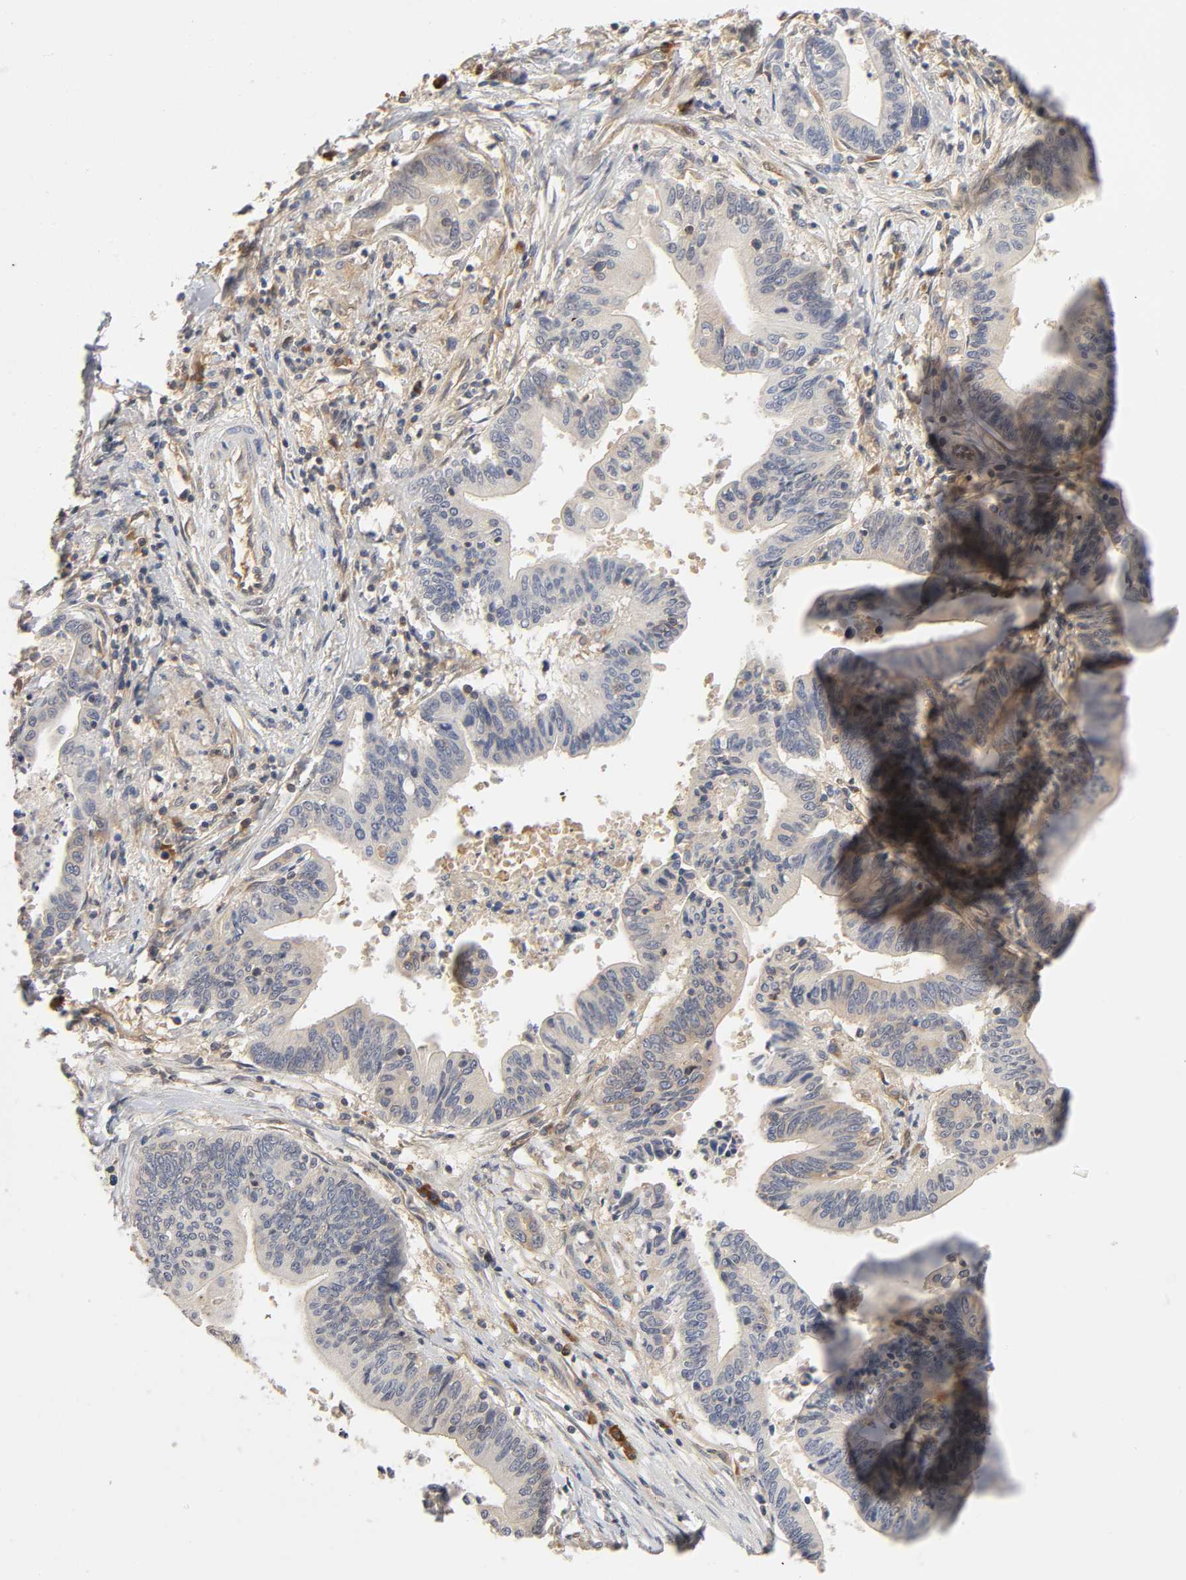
{"staining": {"intensity": "weak", "quantity": ">75%", "location": "cytoplasmic/membranous"}, "tissue": "pancreatic cancer", "cell_type": "Tumor cells", "image_type": "cancer", "snomed": [{"axis": "morphology", "description": "Adenocarcinoma, NOS"}, {"axis": "topography", "description": "Pancreas"}], "caption": "Tumor cells display low levels of weak cytoplasmic/membranous staining in approximately >75% of cells in human pancreatic cancer (adenocarcinoma).", "gene": "SCHIP1", "patient": {"sex": "male", "age": 77}}